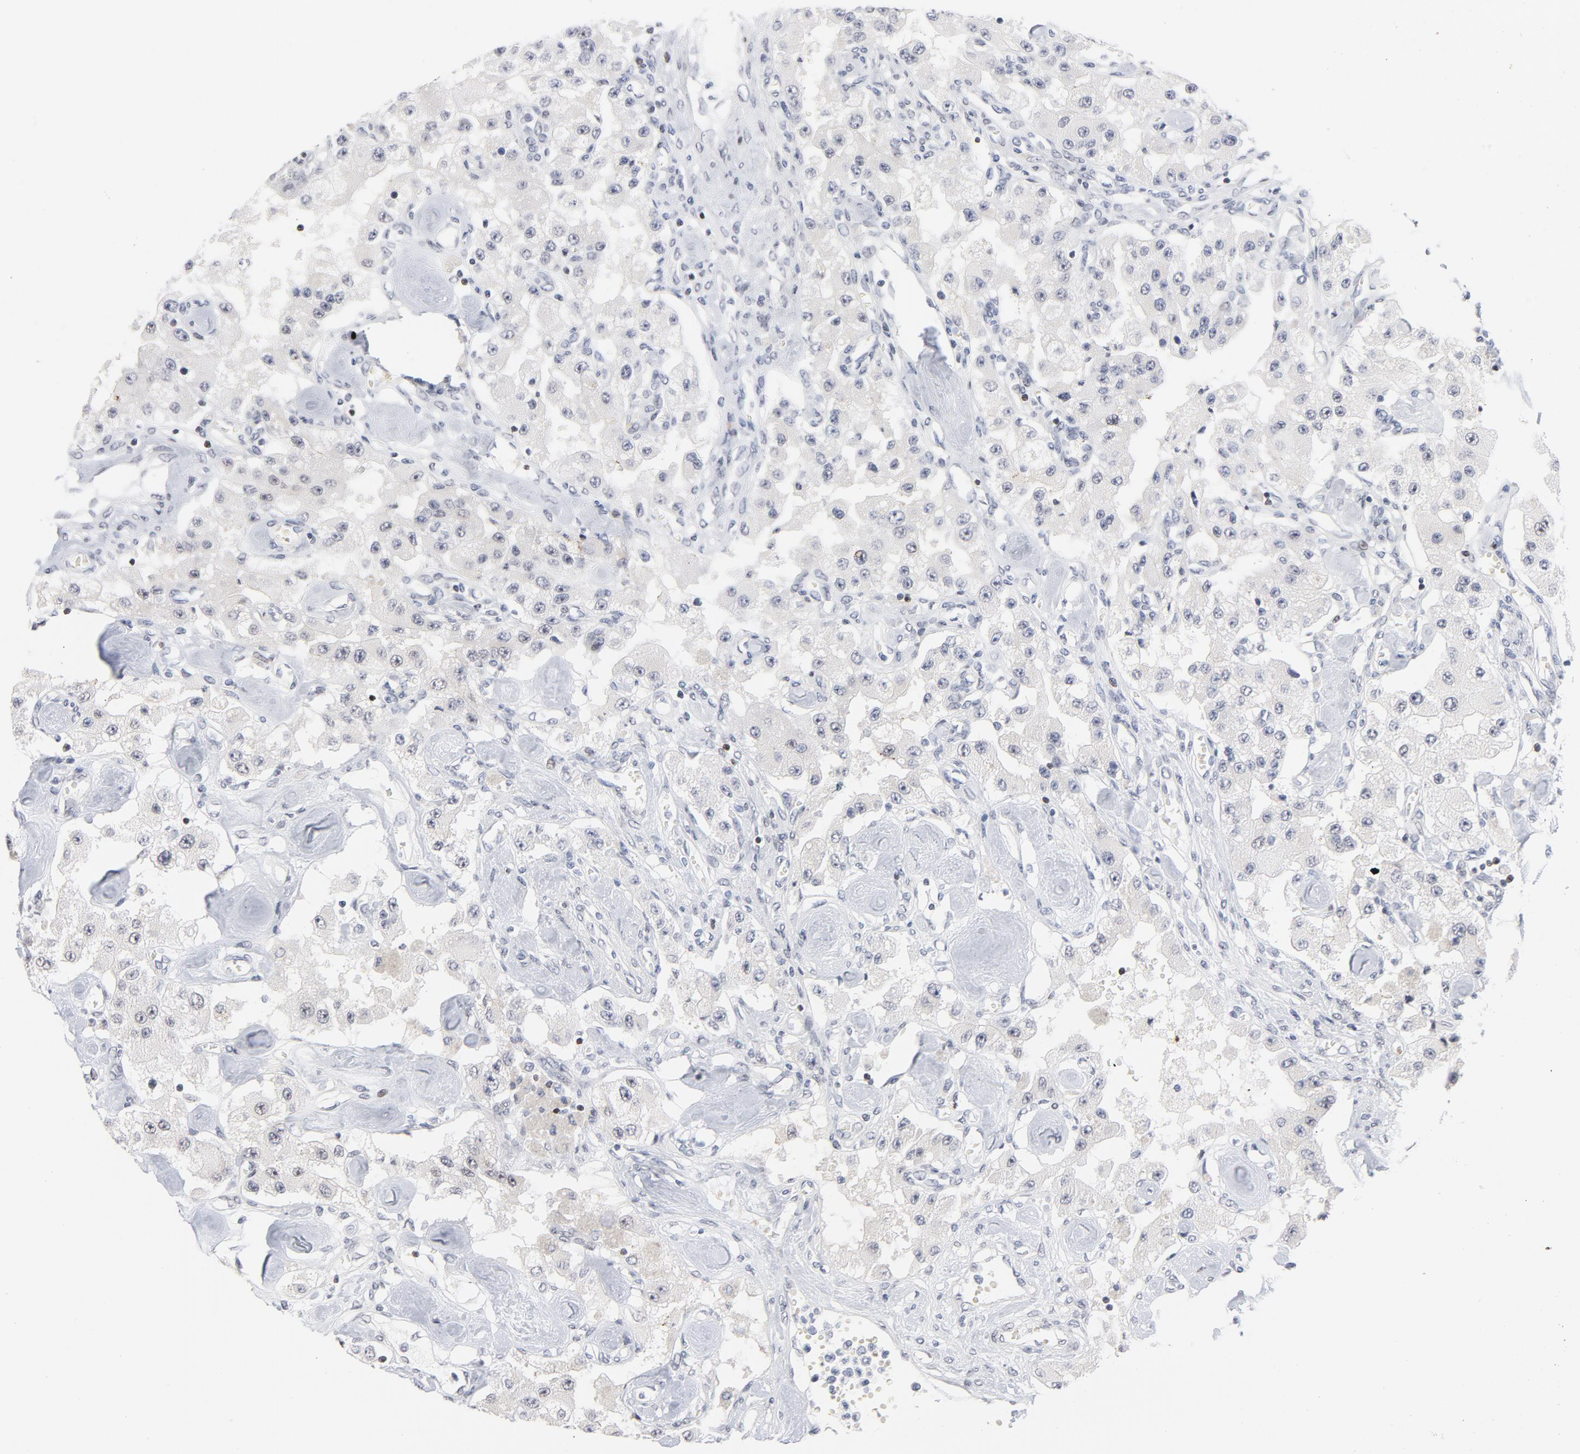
{"staining": {"intensity": "negative", "quantity": "none", "location": "none"}, "tissue": "carcinoid", "cell_type": "Tumor cells", "image_type": "cancer", "snomed": [{"axis": "morphology", "description": "Carcinoid, malignant, NOS"}, {"axis": "topography", "description": "Pancreas"}], "caption": "Human carcinoid stained for a protein using immunohistochemistry reveals no staining in tumor cells.", "gene": "NFIC", "patient": {"sex": "male", "age": 41}}